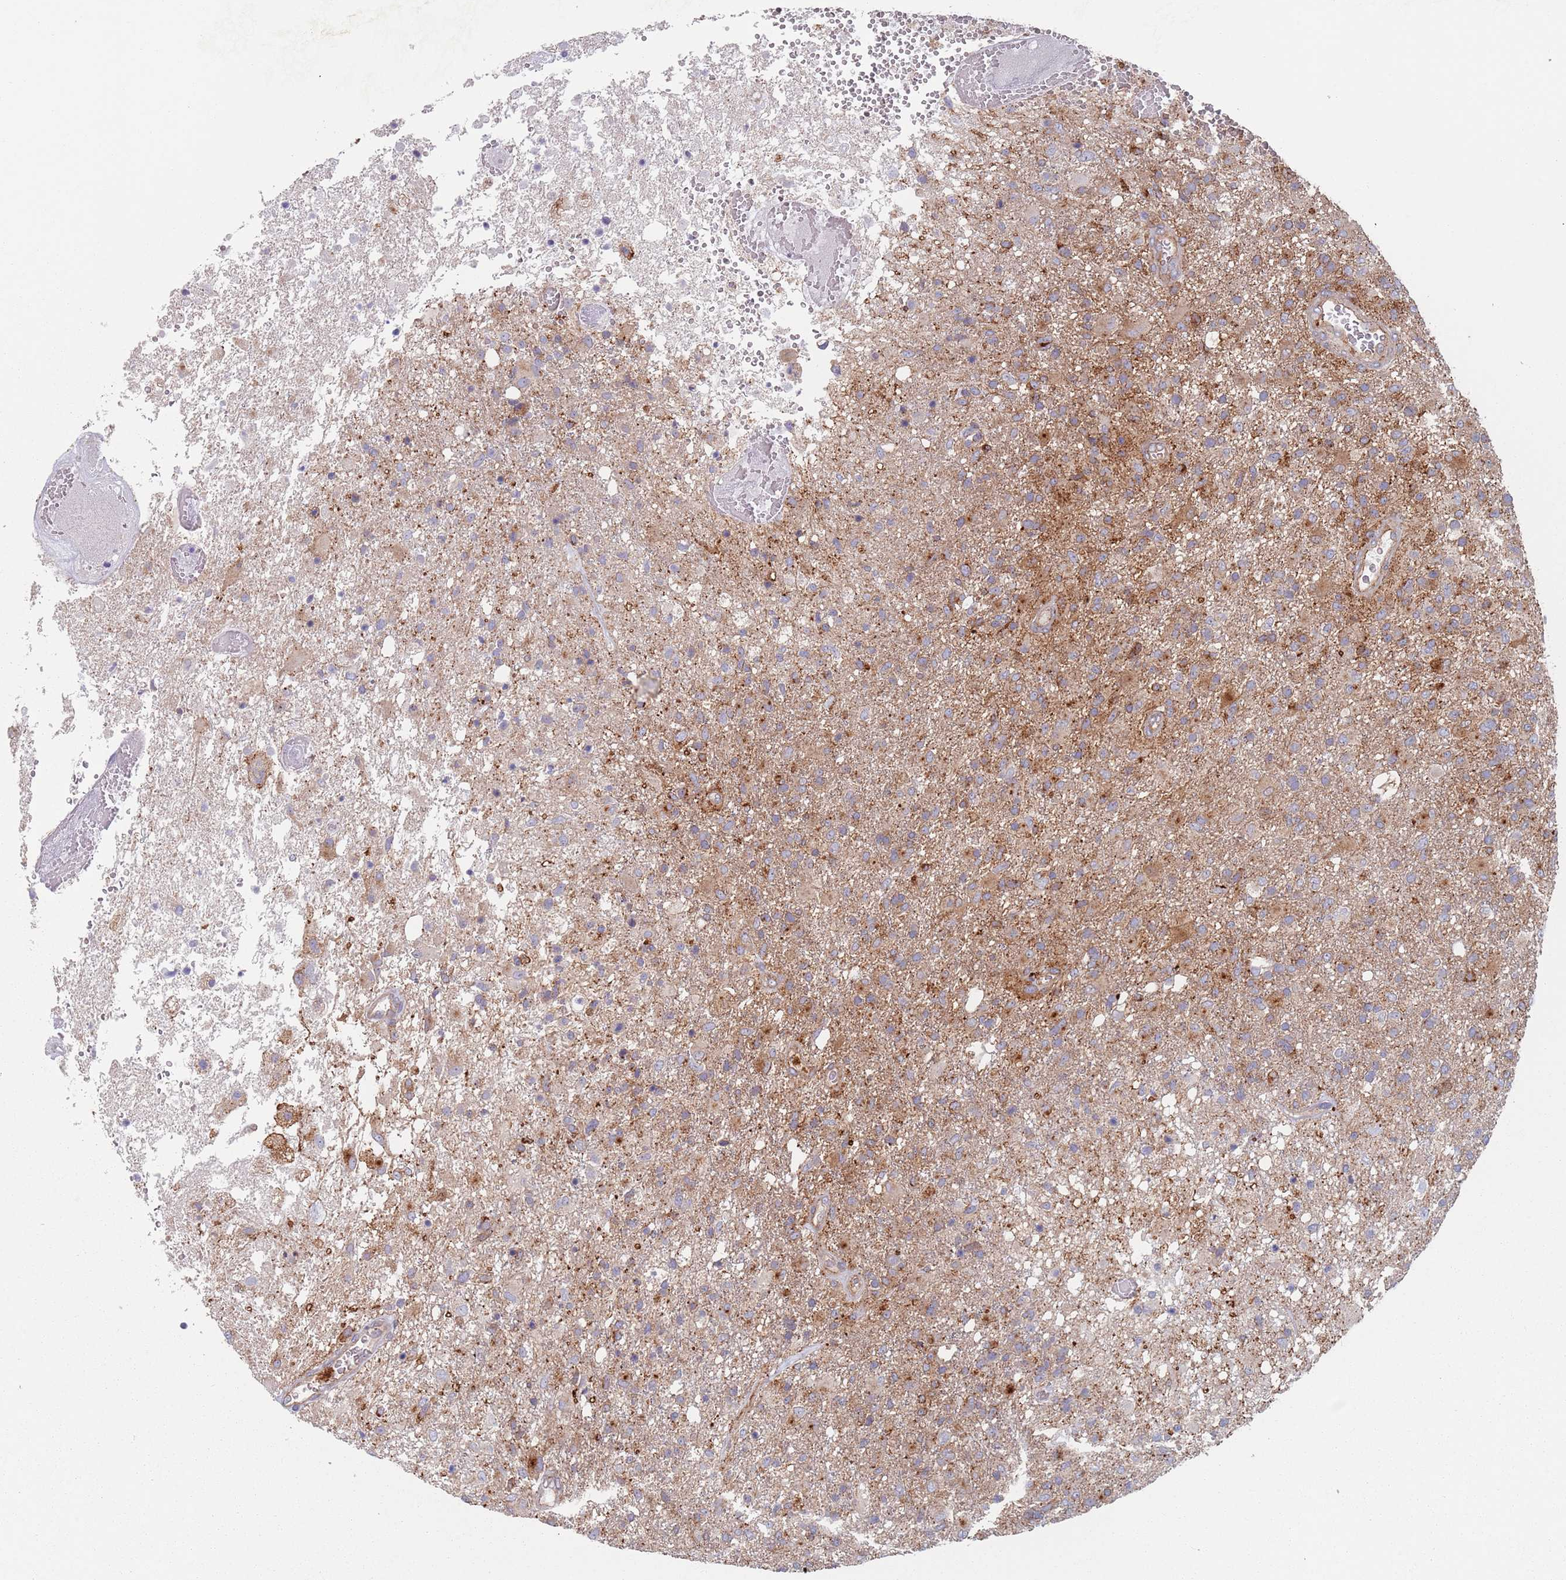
{"staining": {"intensity": "weak", "quantity": "25%-75%", "location": "cytoplasmic/membranous"}, "tissue": "glioma", "cell_type": "Tumor cells", "image_type": "cancer", "snomed": [{"axis": "morphology", "description": "Glioma, malignant, High grade"}, {"axis": "topography", "description": "Brain"}], "caption": "IHC photomicrograph of human glioma stained for a protein (brown), which exhibits low levels of weak cytoplasmic/membranous positivity in about 25%-75% of tumor cells.", "gene": "APPL2", "patient": {"sex": "female", "age": 74}}